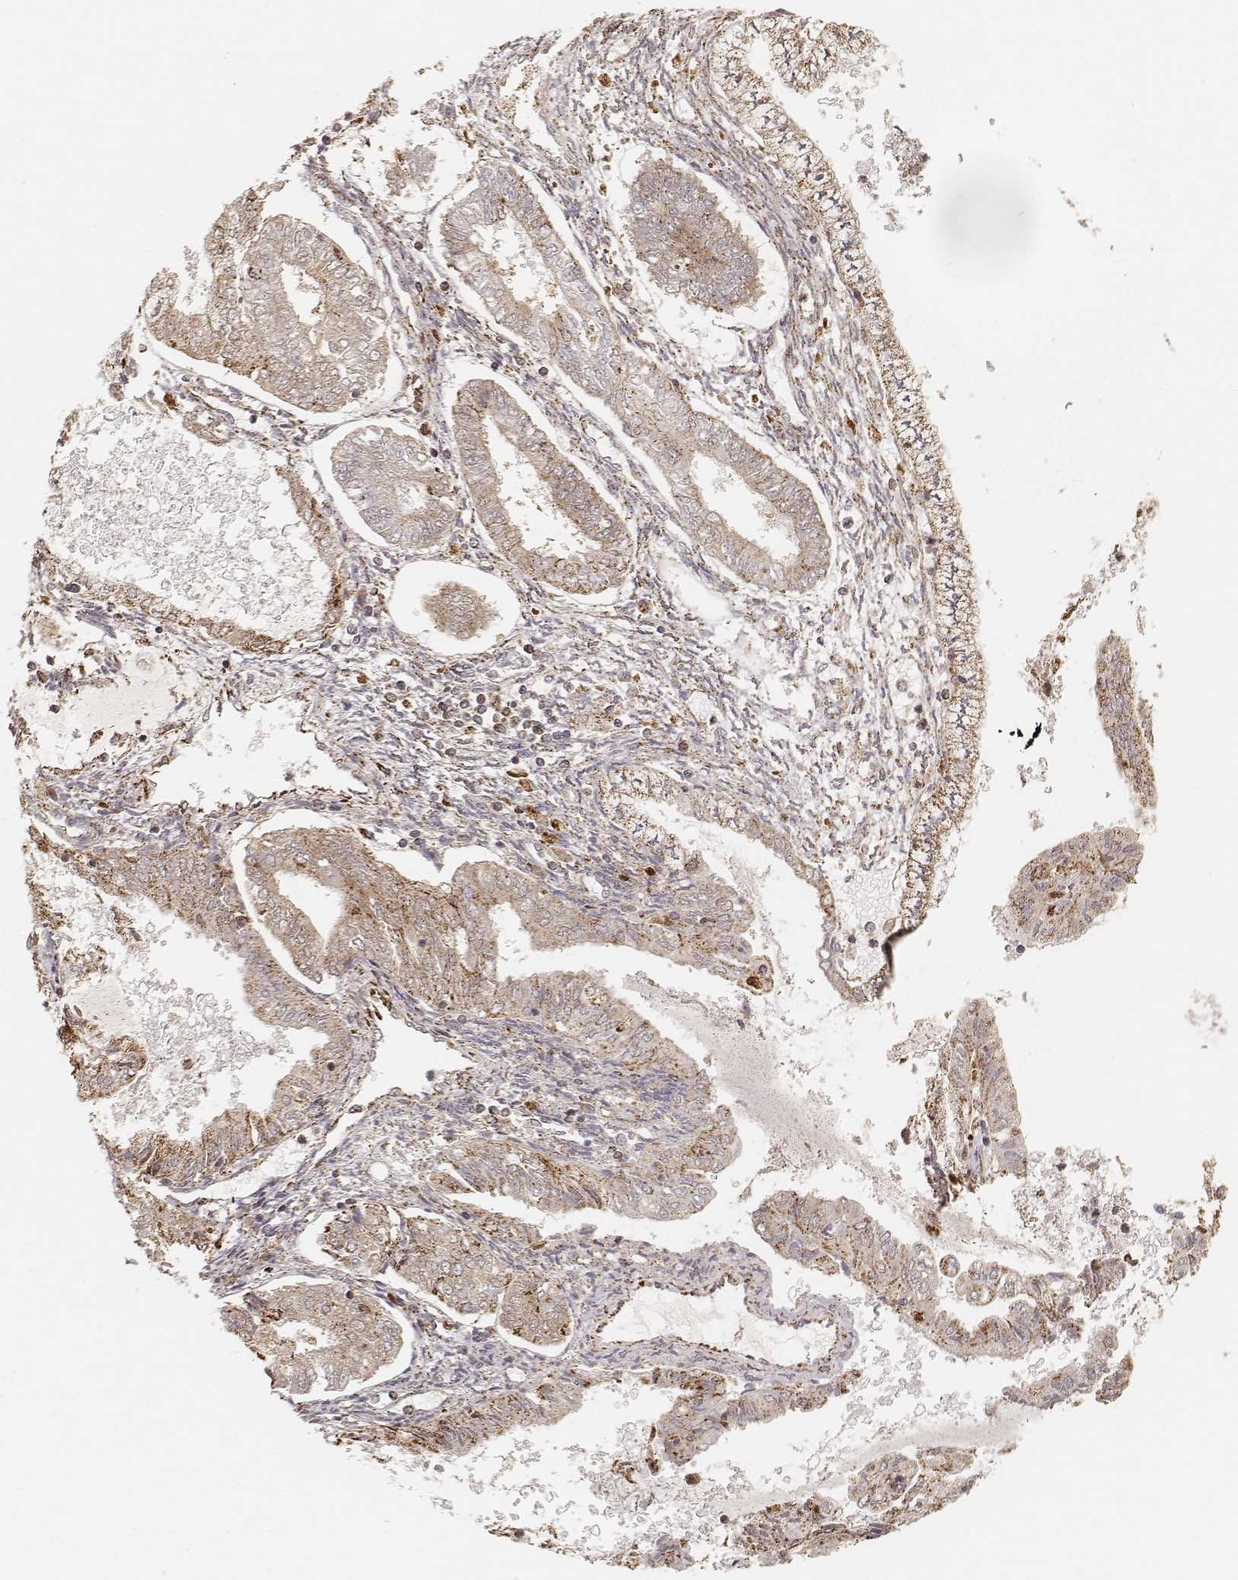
{"staining": {"intensity": "moderate", "quantity": ">75%", "location": "cytoplasmic/membranous"}, "tissue": "endometrial cancer", "cell_type": "Tumor cells", "image_type": "cancer", "snomed": [{"axis": "morphology", "description": "Adenocarcinoma, NOS"}, {"axis": "topography", "description": "Endometrium"}], "caption": "Adenocarcinoma (endometrial) was stained to show a protein in brown. There is medium levels of moderate cytoplasmic/membranous expression in about >75% of tumor cells.", "gene": "CS", "patient": {"sex": "female", "age": 68}}